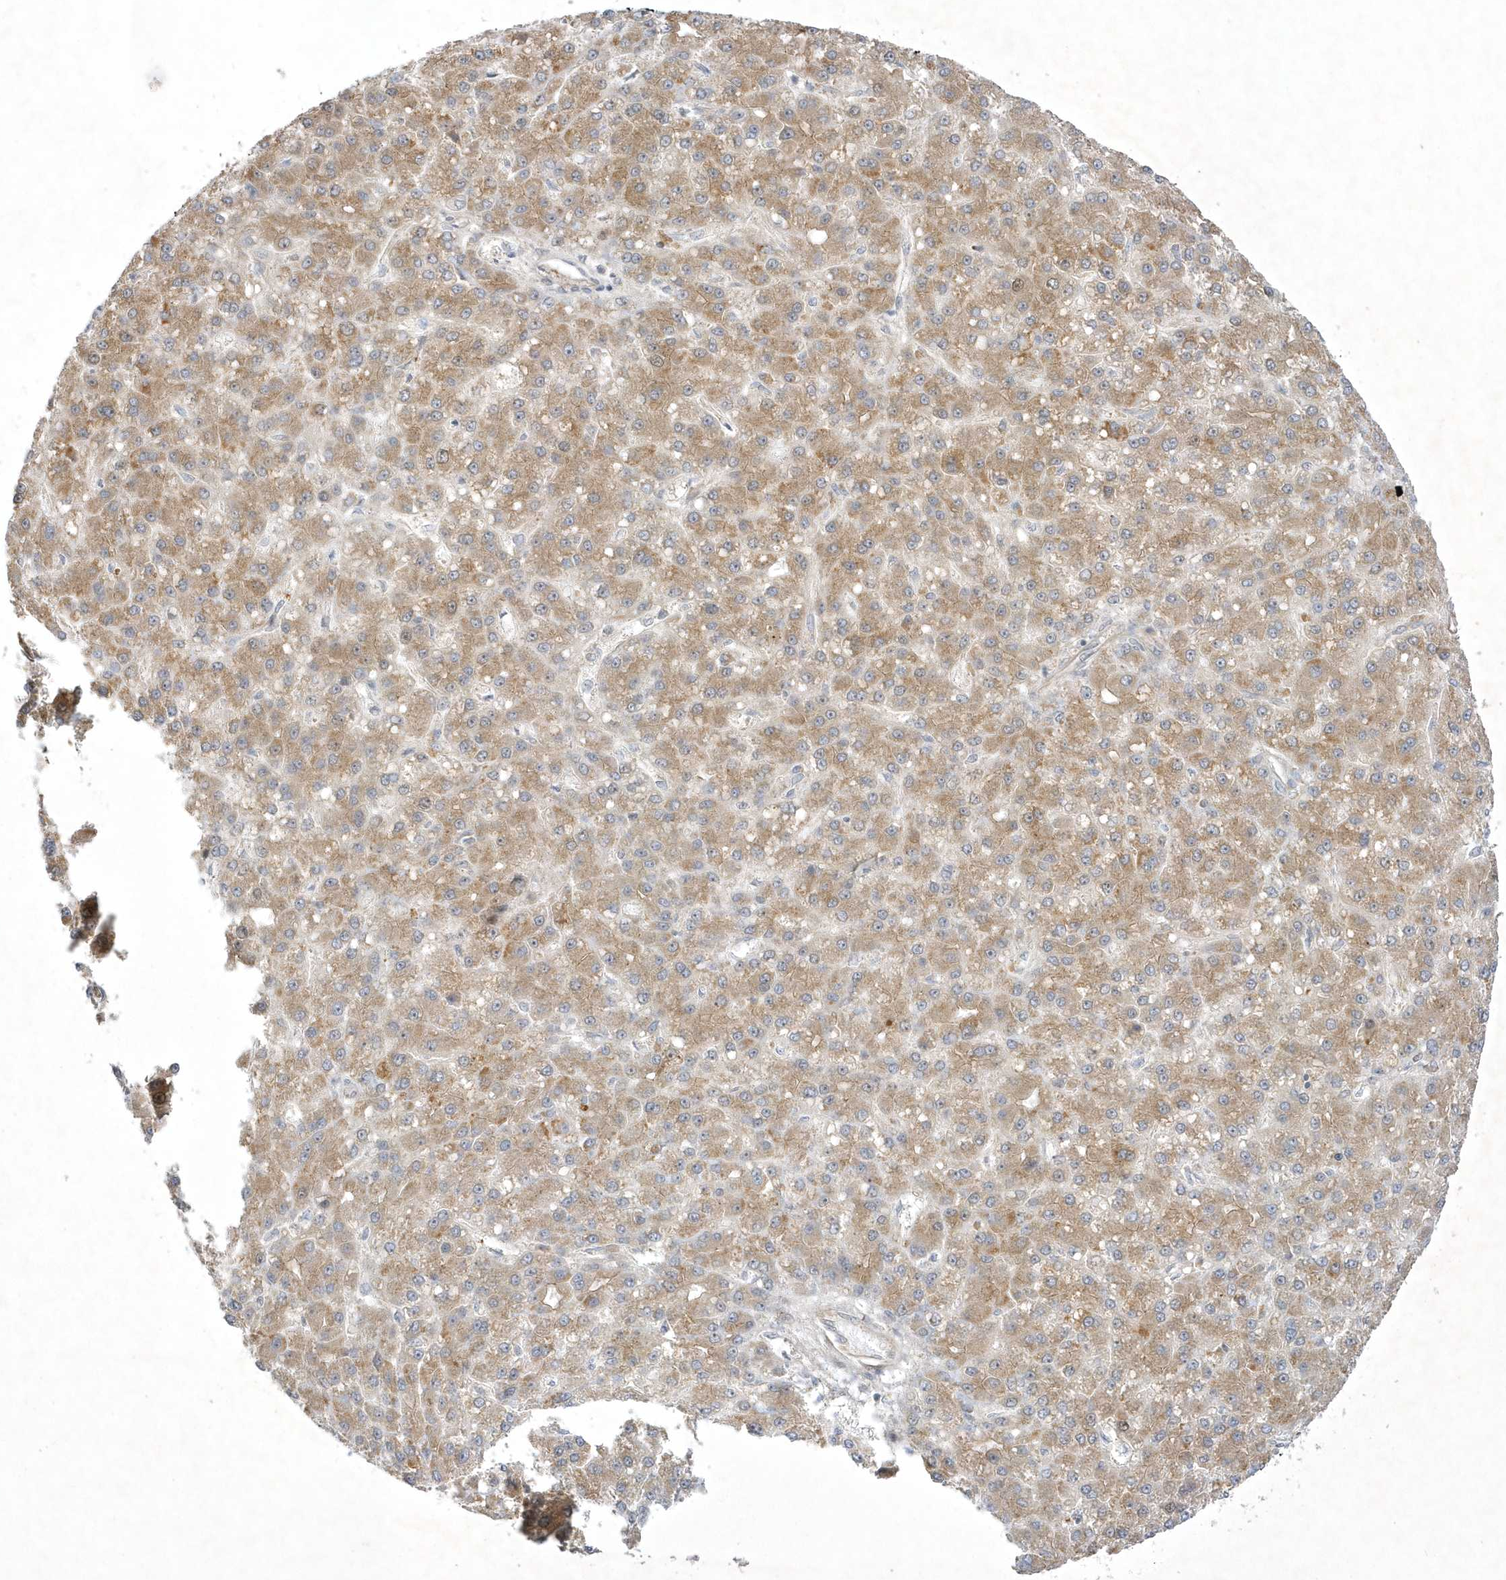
{"staining": {"intensity": "moderate", "quantity": ">75%", "location": "cytoplasmic/membranous"}, "tissue": "liver cancer", "cell_type": "Tumor cells", "image_type": "cancer", "snomed": [{"axis": "morphology", "description": "Carcinoma, Hepatocellular, NOS"}, {"axis": "topography", "description": "Liver"}], "caption": "An immunohistochemistry (IHC) micrograph of neoplastic tissue is shown. Protein staining in brown shows moderate cytoplasmic/membranous positivity in liver cancer within tumor cells.", "gene": "NAF1", "patient": {"sex": "male", "age": 67}}